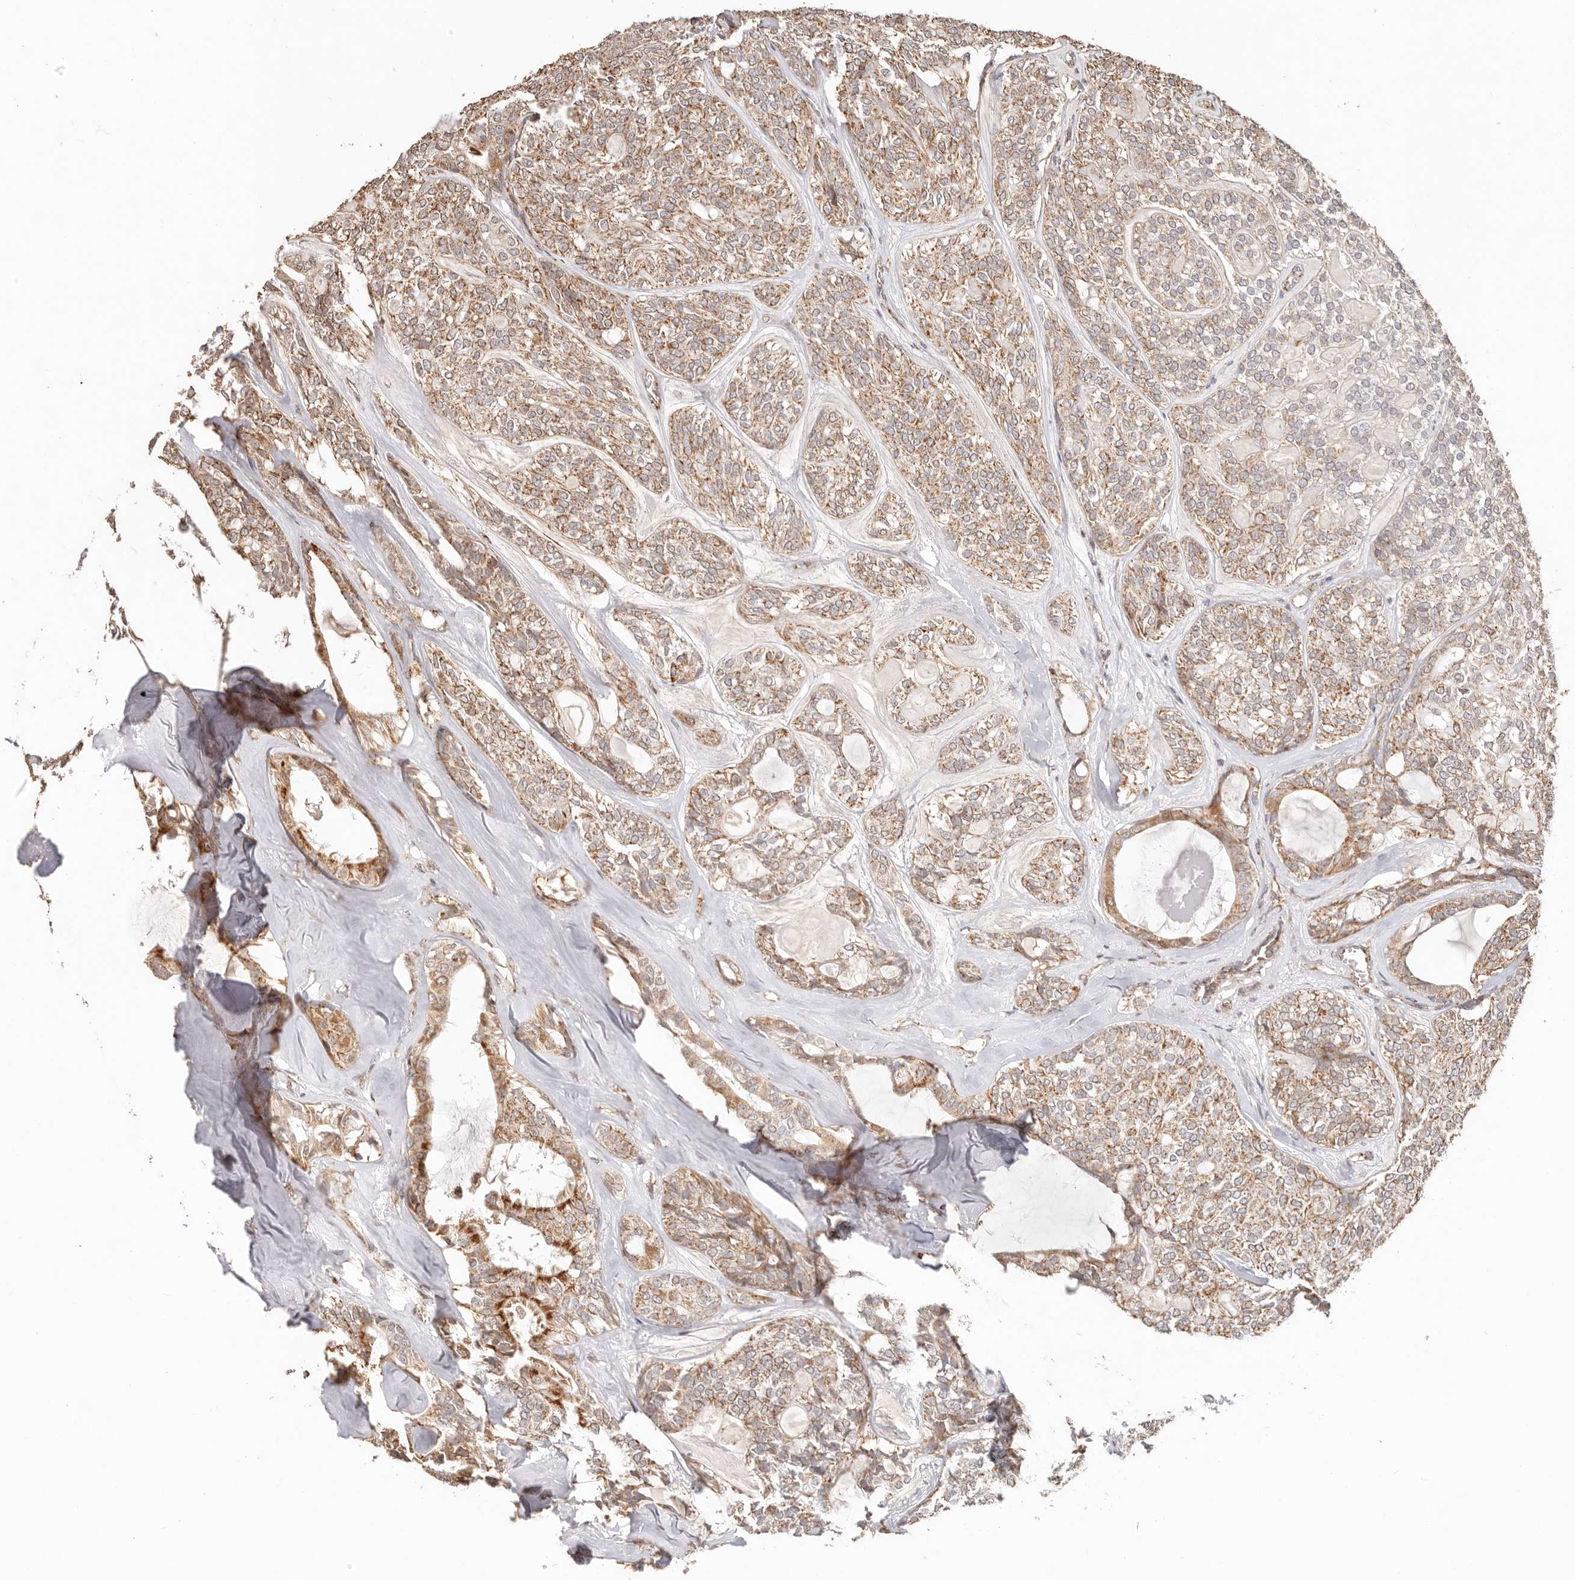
{"staining": {"intensity": "moderate", "quantity": ">75%", "location": "cytoplasmic/membranous"}, "tissue": "head and neck cancer", "cell_type": "Tumor cells", "image_type": "cancer", "snomed": [{"axis": "morphology", "description": "Adenocarcinoma, NOS"}, {"axis": "topography", "description": "Head-Neck"}], "caption": "Immunohistochemistry (IHC) photomicrograph of neoplastic tissue: head and neck cancer stained using immunohistochemistry (IHC) demonstrates medium levels of moderate protein expression localized specifically in the cytoplasmic/membranous of tumor cells, appearing as a cytoplasmic/membranous brown color.", "gene": "NDUFB11", "patient": {"sex": "male", "age": 66}}